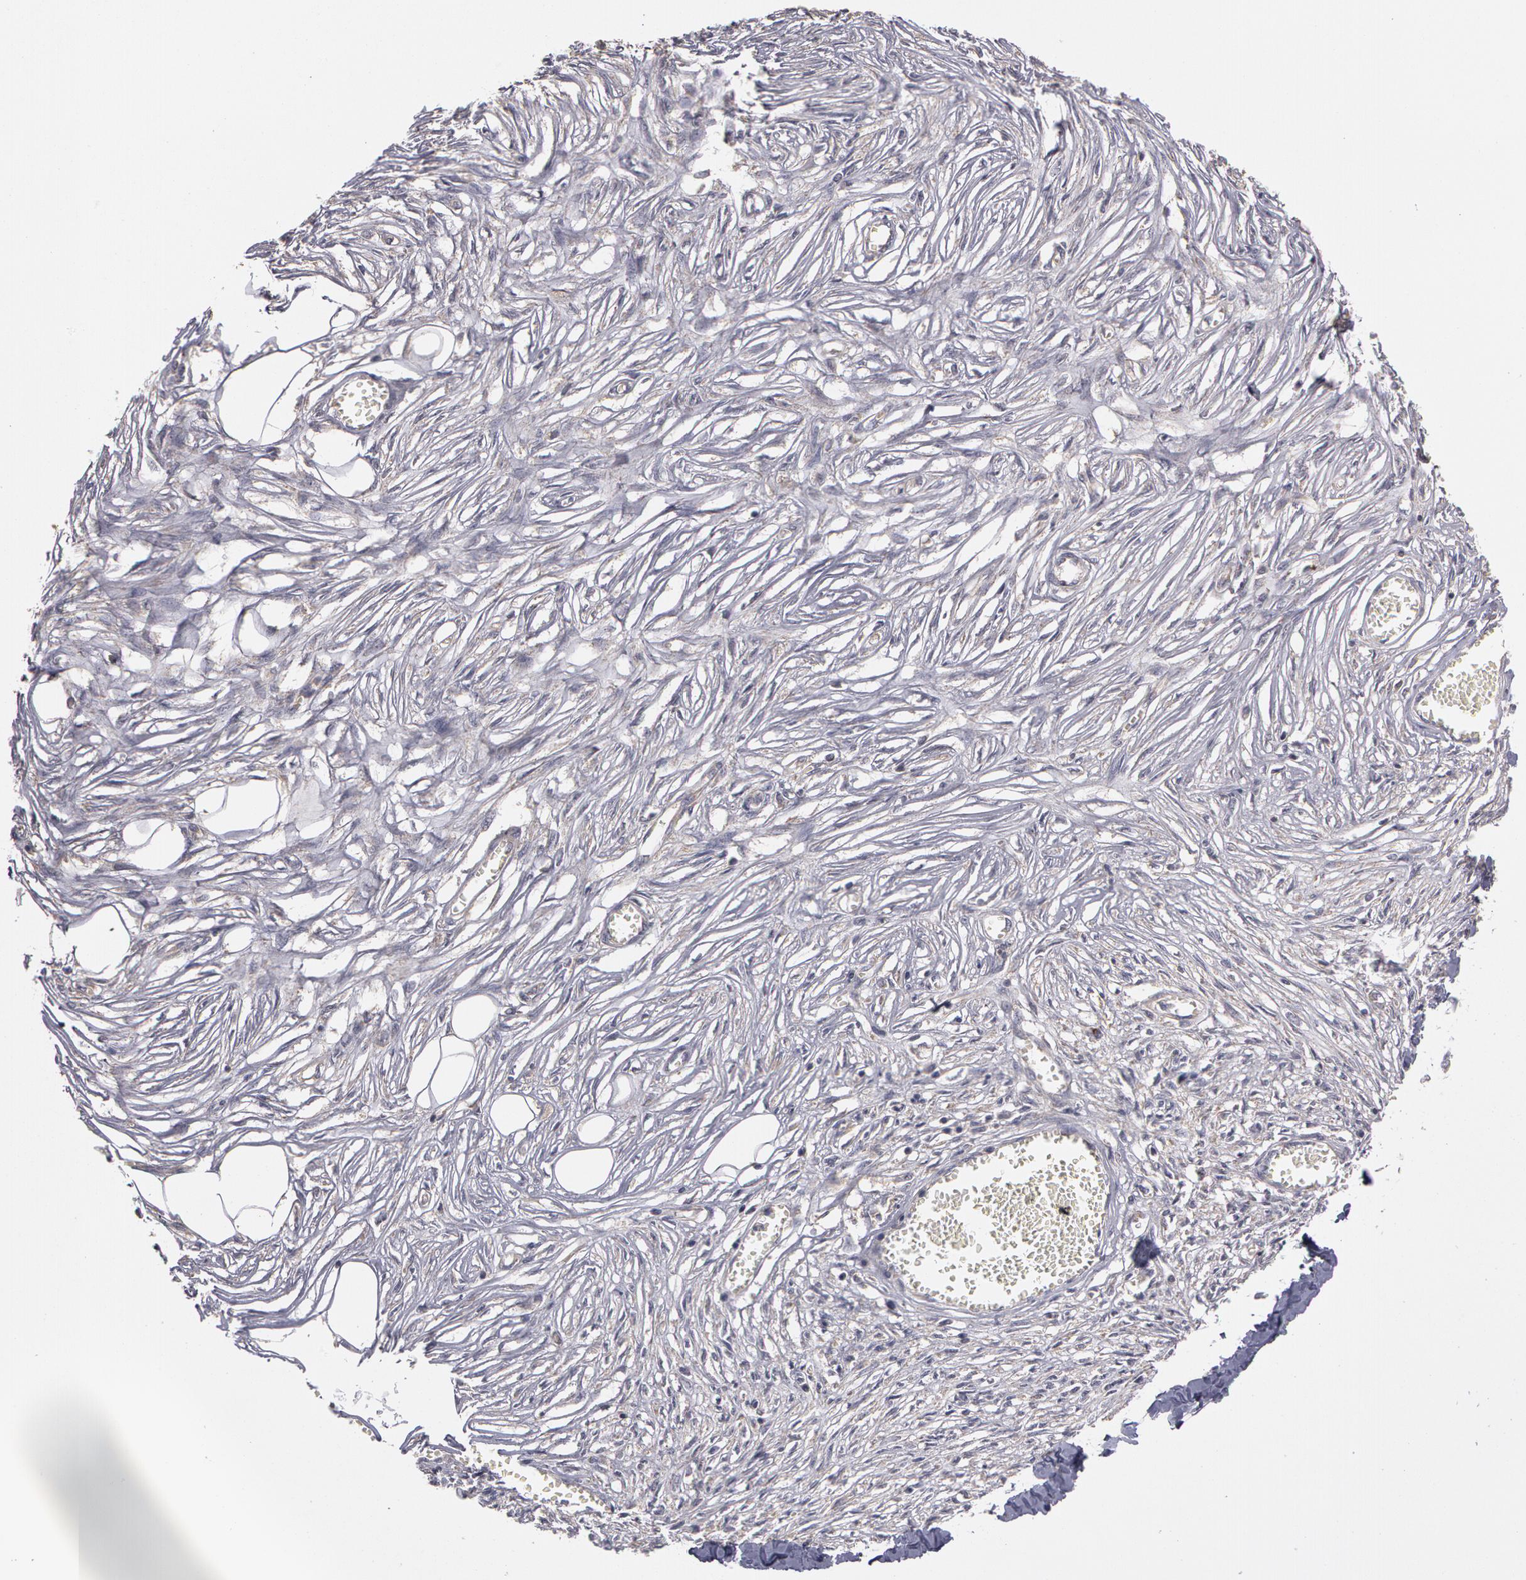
{"staining": {"intensity": "negative", "quantity": "none", "location": "none"}, "tissue": "adipose tissue", "cell_type": "Adipocytes", "image_type": "normal", "snomed": [{"axis": "morphology", "description": "Normal tissue, NOS"}, {"axis": "morphology", "description": "Sarcoma, NOS"}, {"axis": "topography", "description": "Skin"}, {"axis": "topography", "description": "Soft tissue"}], "caption": "A micrograph of human adipose tissue is negative for staining in adipocytes. (DAB immunohistochemistry with hematoxylin counter stain).", "gene": "NEK9", "patient": {"sex": "female", "age": 51}}